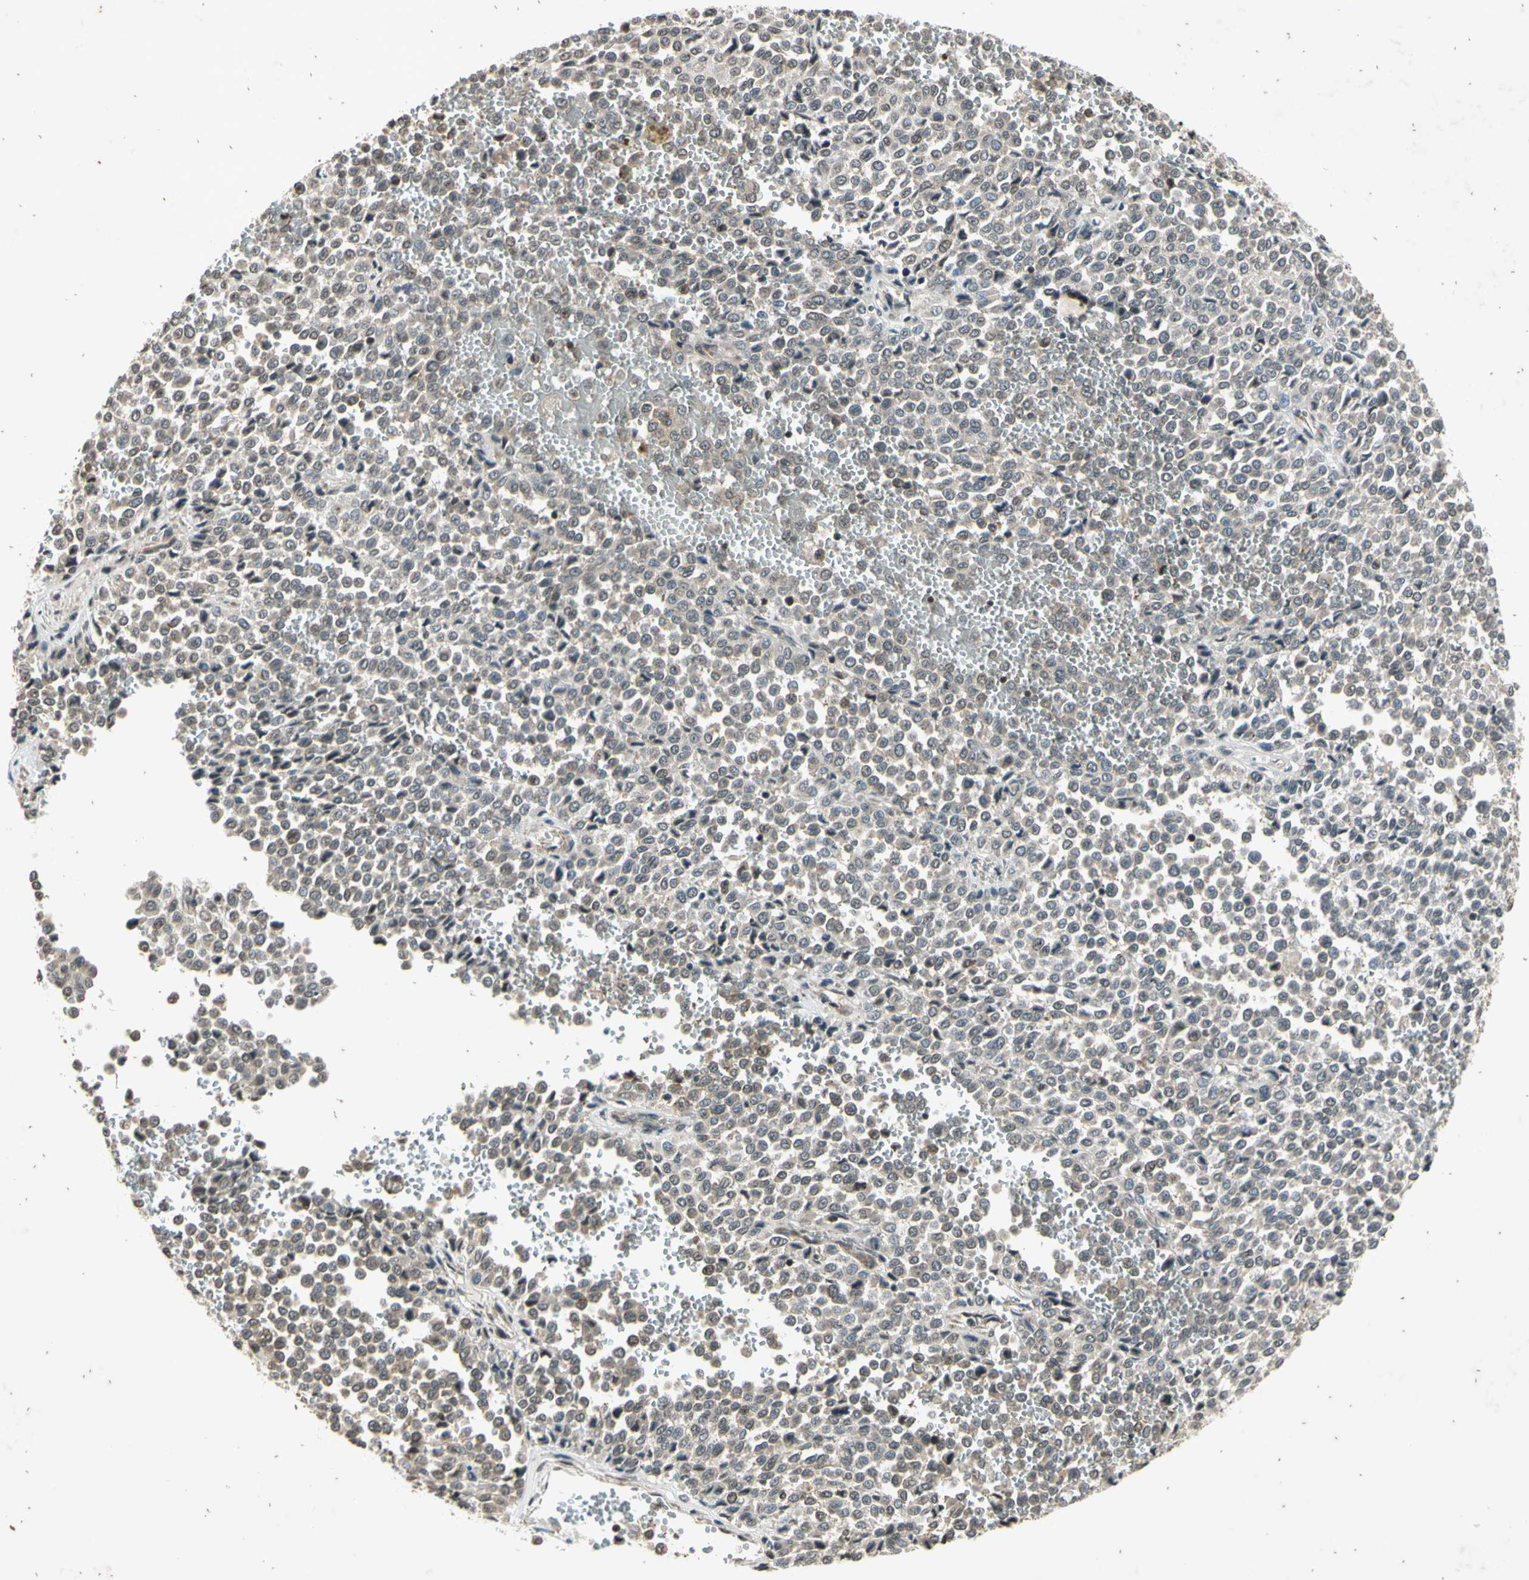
{"staining": {"intensity": "weak", "quantity": "<25%", "location": "cytoplasmic/membranous"}, "tissue": "melanoma", "cell_type": "Tumor cells", "image_type": "cancer", "snomed": [{"axis": "morphology", "description": "Malignant melanoma, Metastatic site"}, {"axis": "topography", "description": "Pancreas"}], "caption": "Immunohistochemical staining of human melanoma shows no significant positivity in tumor cells.", "gene": "EFNB2", "patient": {"sex": "female", "age": 30}}